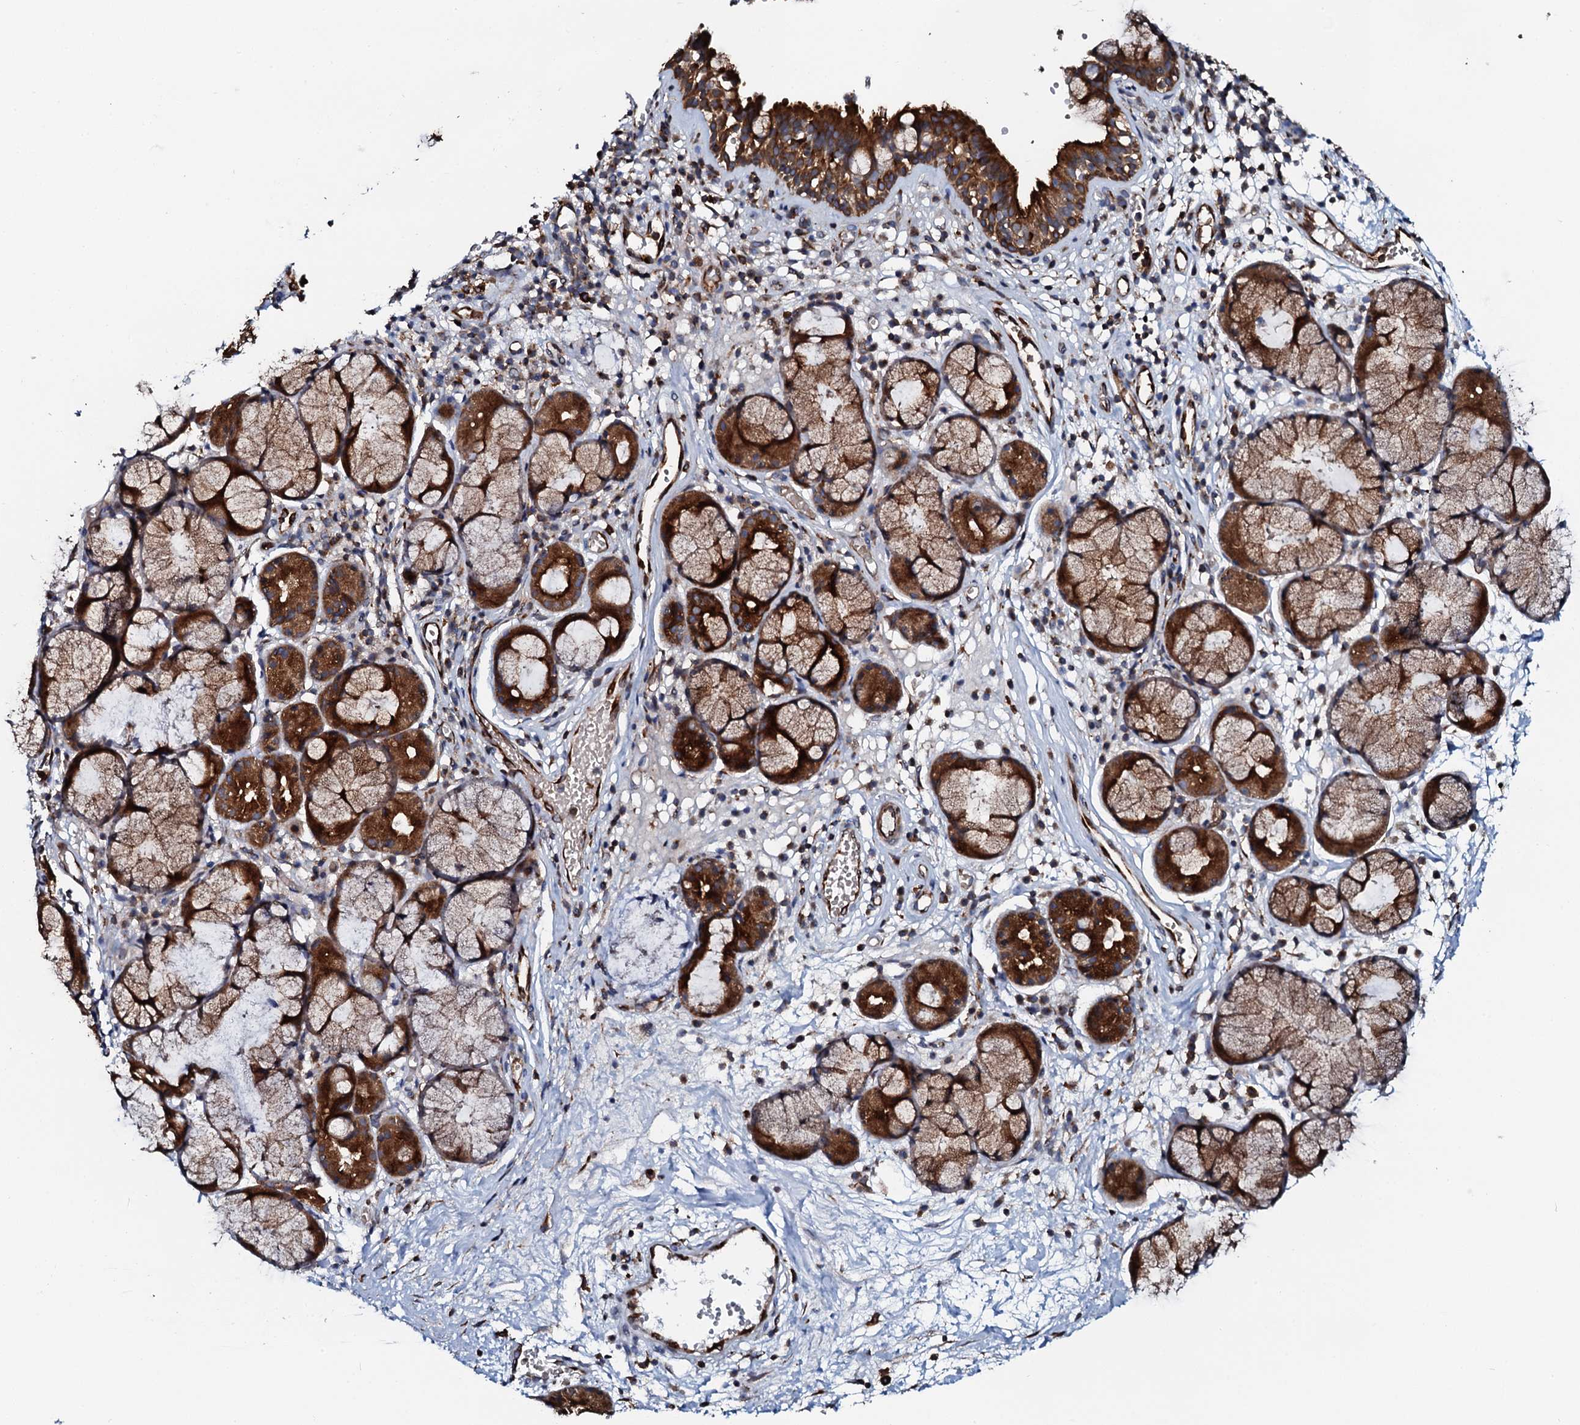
{"staining": {"intensity": "strong", "quantity": ">75%", "location": "cytoplasmic/membranous"}, "tissue": "nasopharynx", "cell_type": "Respiratory epithelial cells", "image_type": "normal", "snomed": [{"axis": "morphology", "description": "Normal tissue, NOS"}, {"axis": "morphology", "description": "Inflammation, NOS"}, {"axis": "topography", "description": "Nasopharynx"}], "caption": "A high-resolution photomicrograph shows immunohistochemistry (IHC) staining of normal nasopharynx, which displays strong cytoplasmic/membranous staining in approximately >75% of respiratory epithelial cells.", "gene": "VAMP8", "patient": {"sex": "male", "age": 70}}